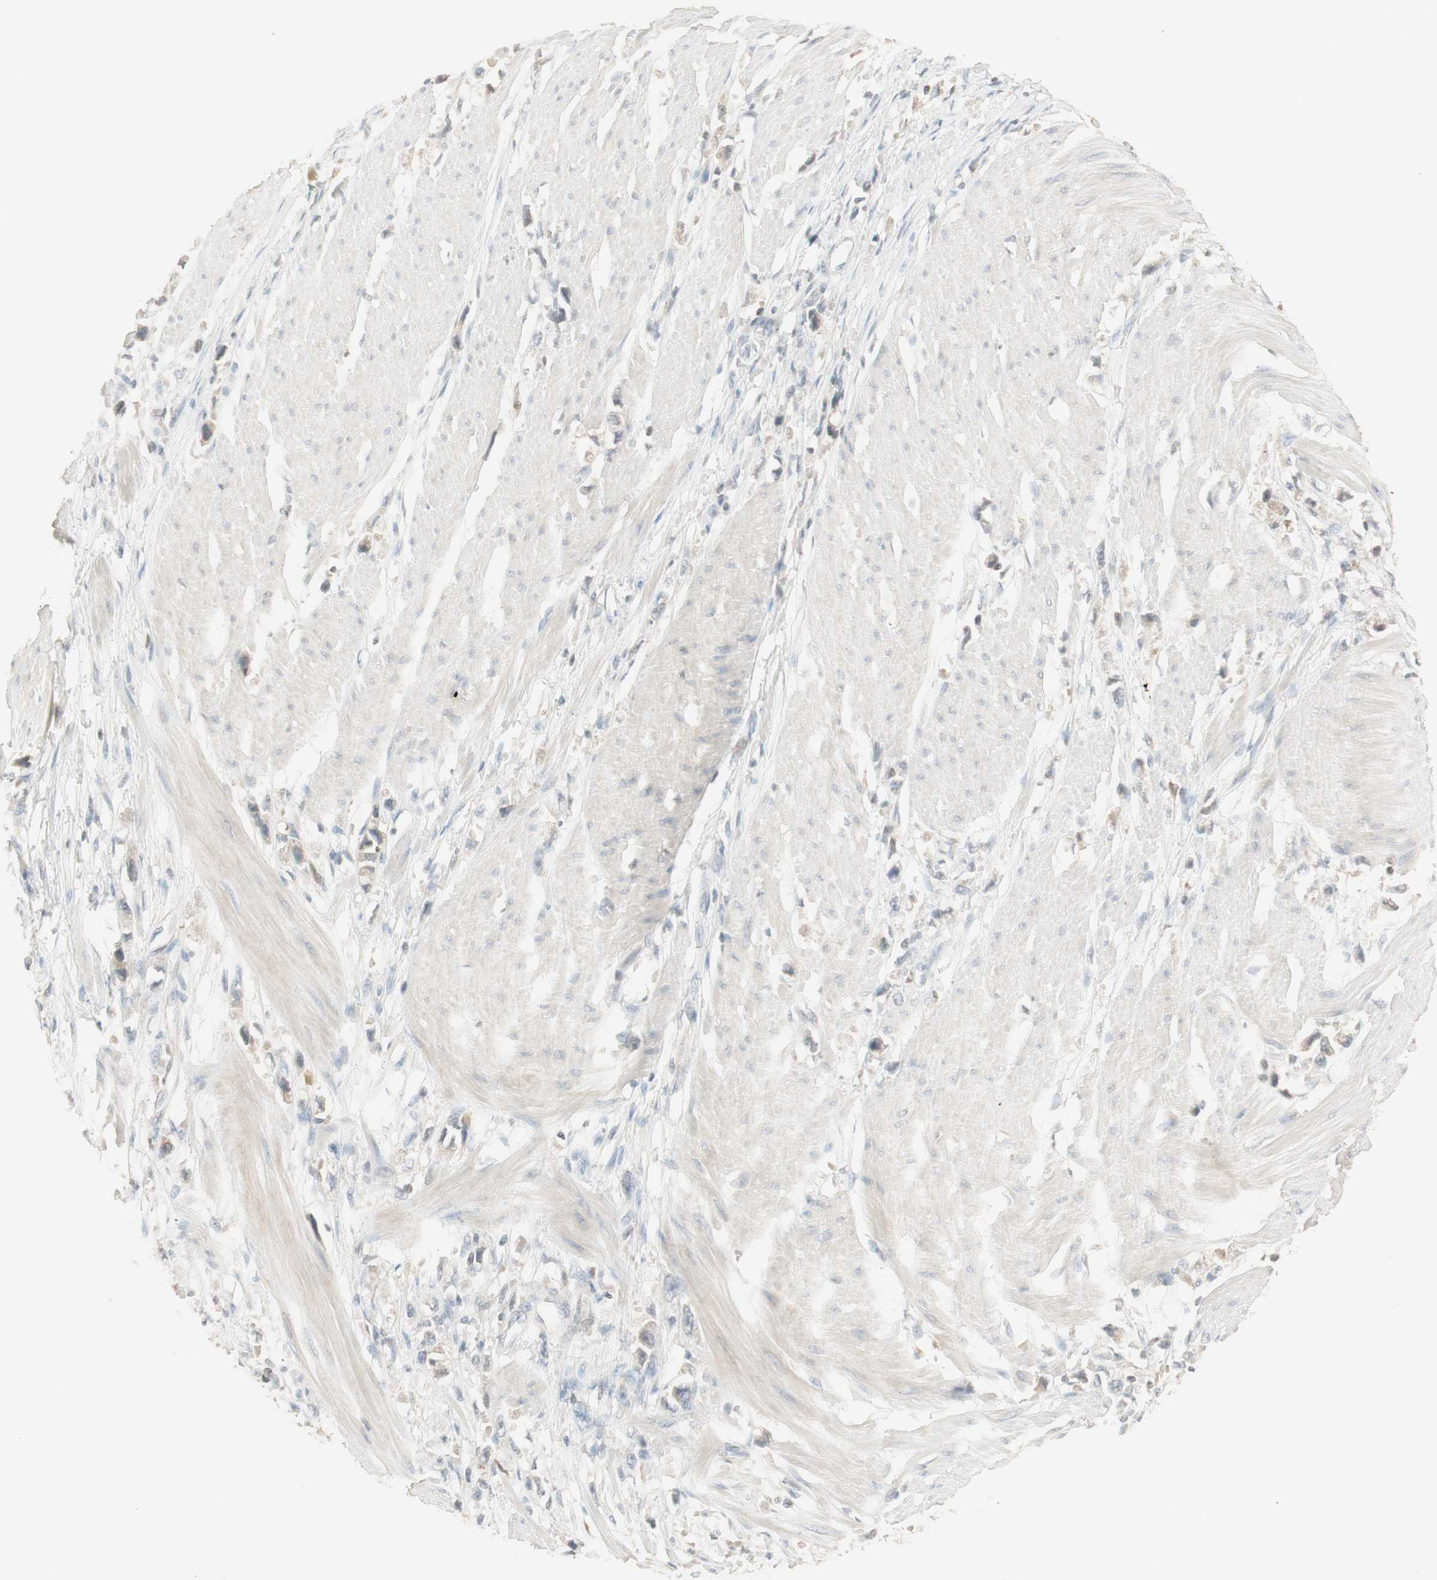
{"staining": {"intensity": "negative", "quantity": "none", "location": "none"}, "tissue": "stomach cancer", "cell_type": "Tumor cells", "image_type": "cancer", "snomed": [{"axis": "morphology", "description": "Adenocarcinoma, NOS"}, {"axis": "topography", "description": "Stomach"}], "caption": "This micrograph is of stomach cancer stained with immunohistochemistry (IHC) to label a protein in brown with the nuclei are counter-stained blue. There is no positivity in tumor cells.", "gene": "NID1", "patient": {"sex": "female", "age": 59}}